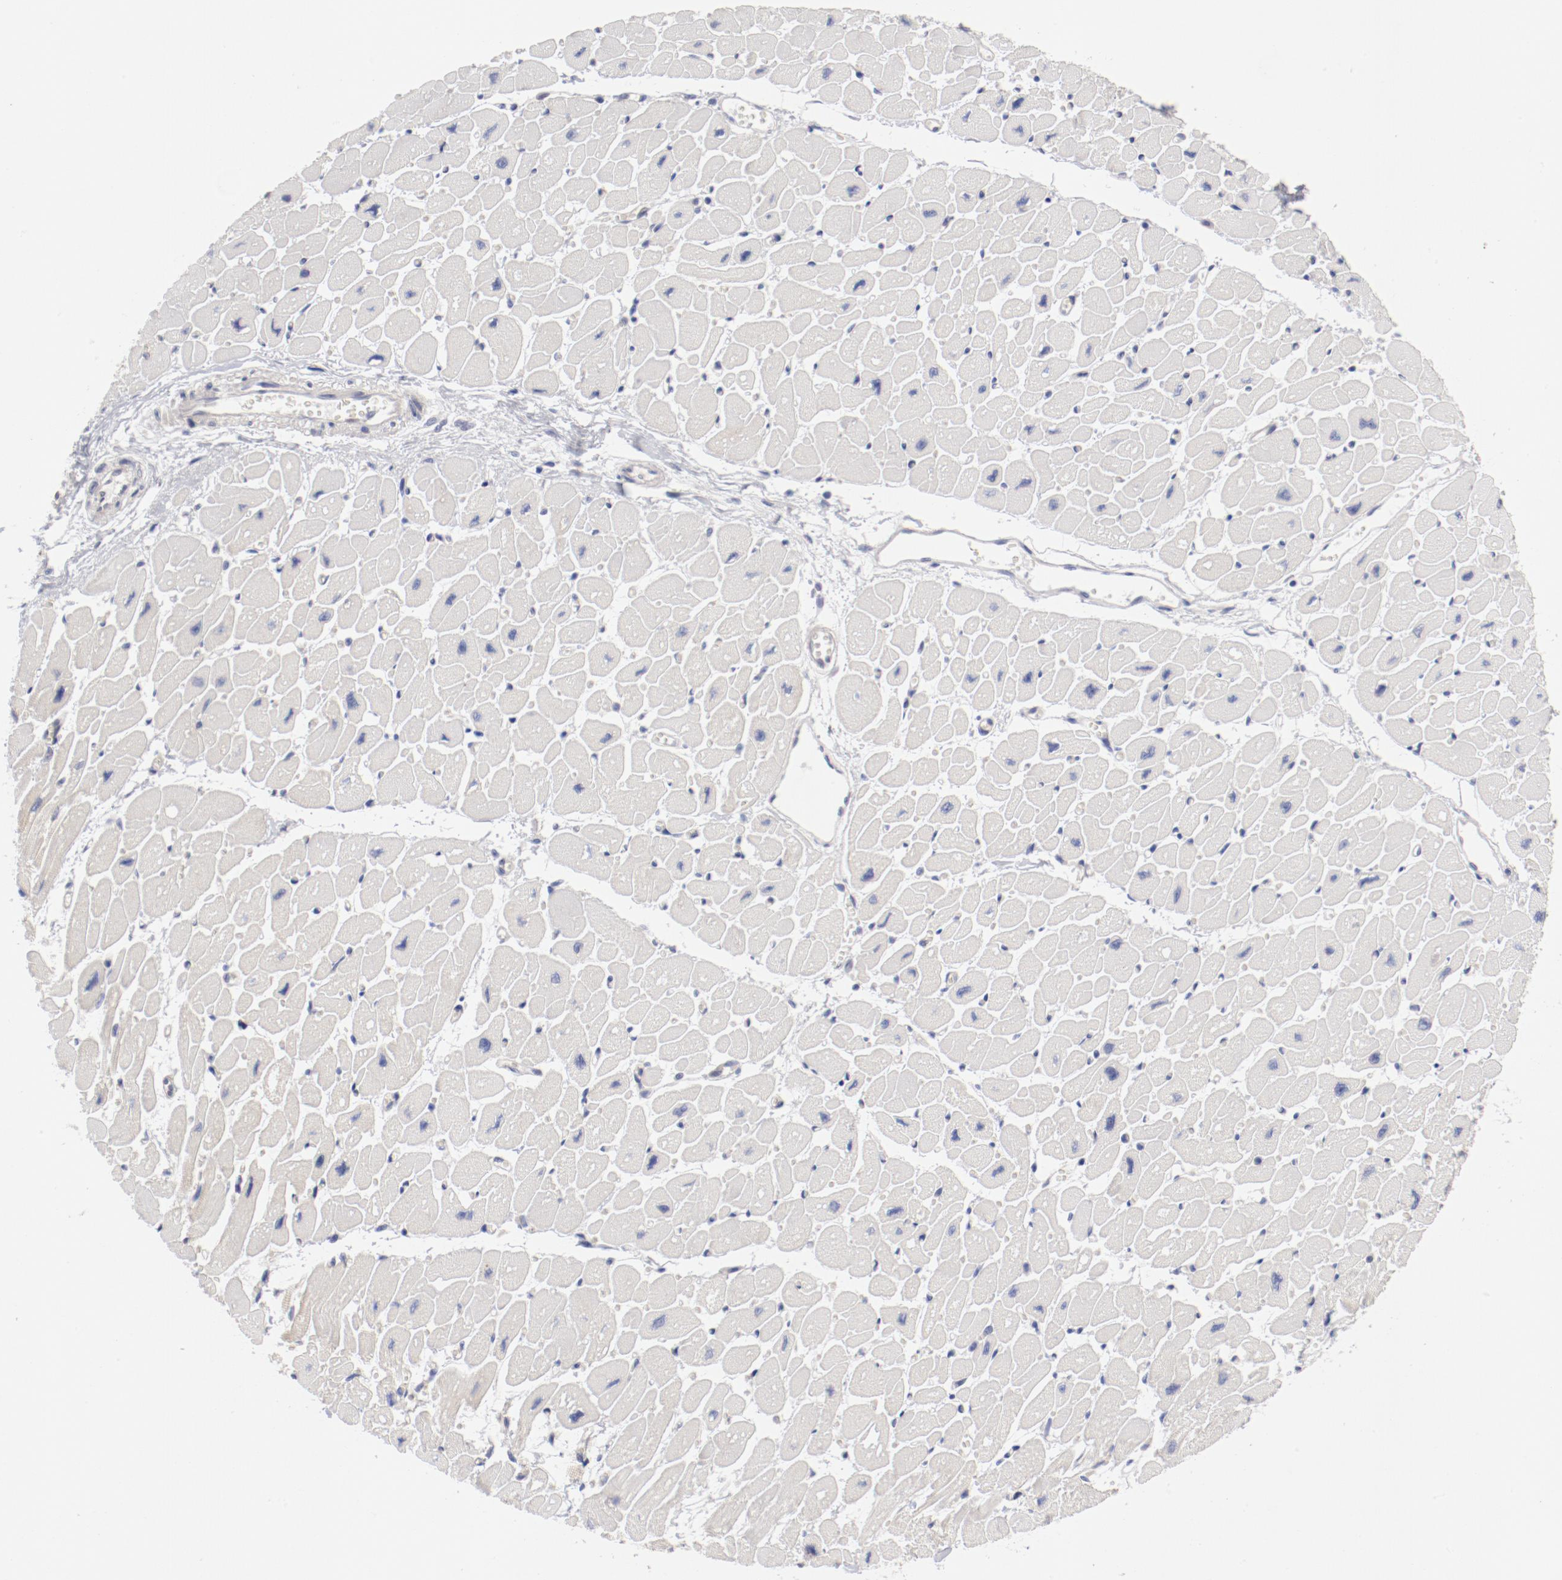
{"staining": {"intensity": "negative", "quantity": "none", "location": "none"}, "tissue": "heart muscle", "cell_type": "Cardiomyocytes", "image_type": "normal", "snomed": [{"axis": "morphology", "description": "Normal tissue, NOS"}, {"axis": "topography", "description": "Heart"}], "caption": "A histopathology image of heart muscle stained for a protein shows no brown staining in cardiomyocytes. (IHC, brightfield microscopy, high magnification).", "gene": "LAX1", "patient": {"sex": "female", "age": 54}}